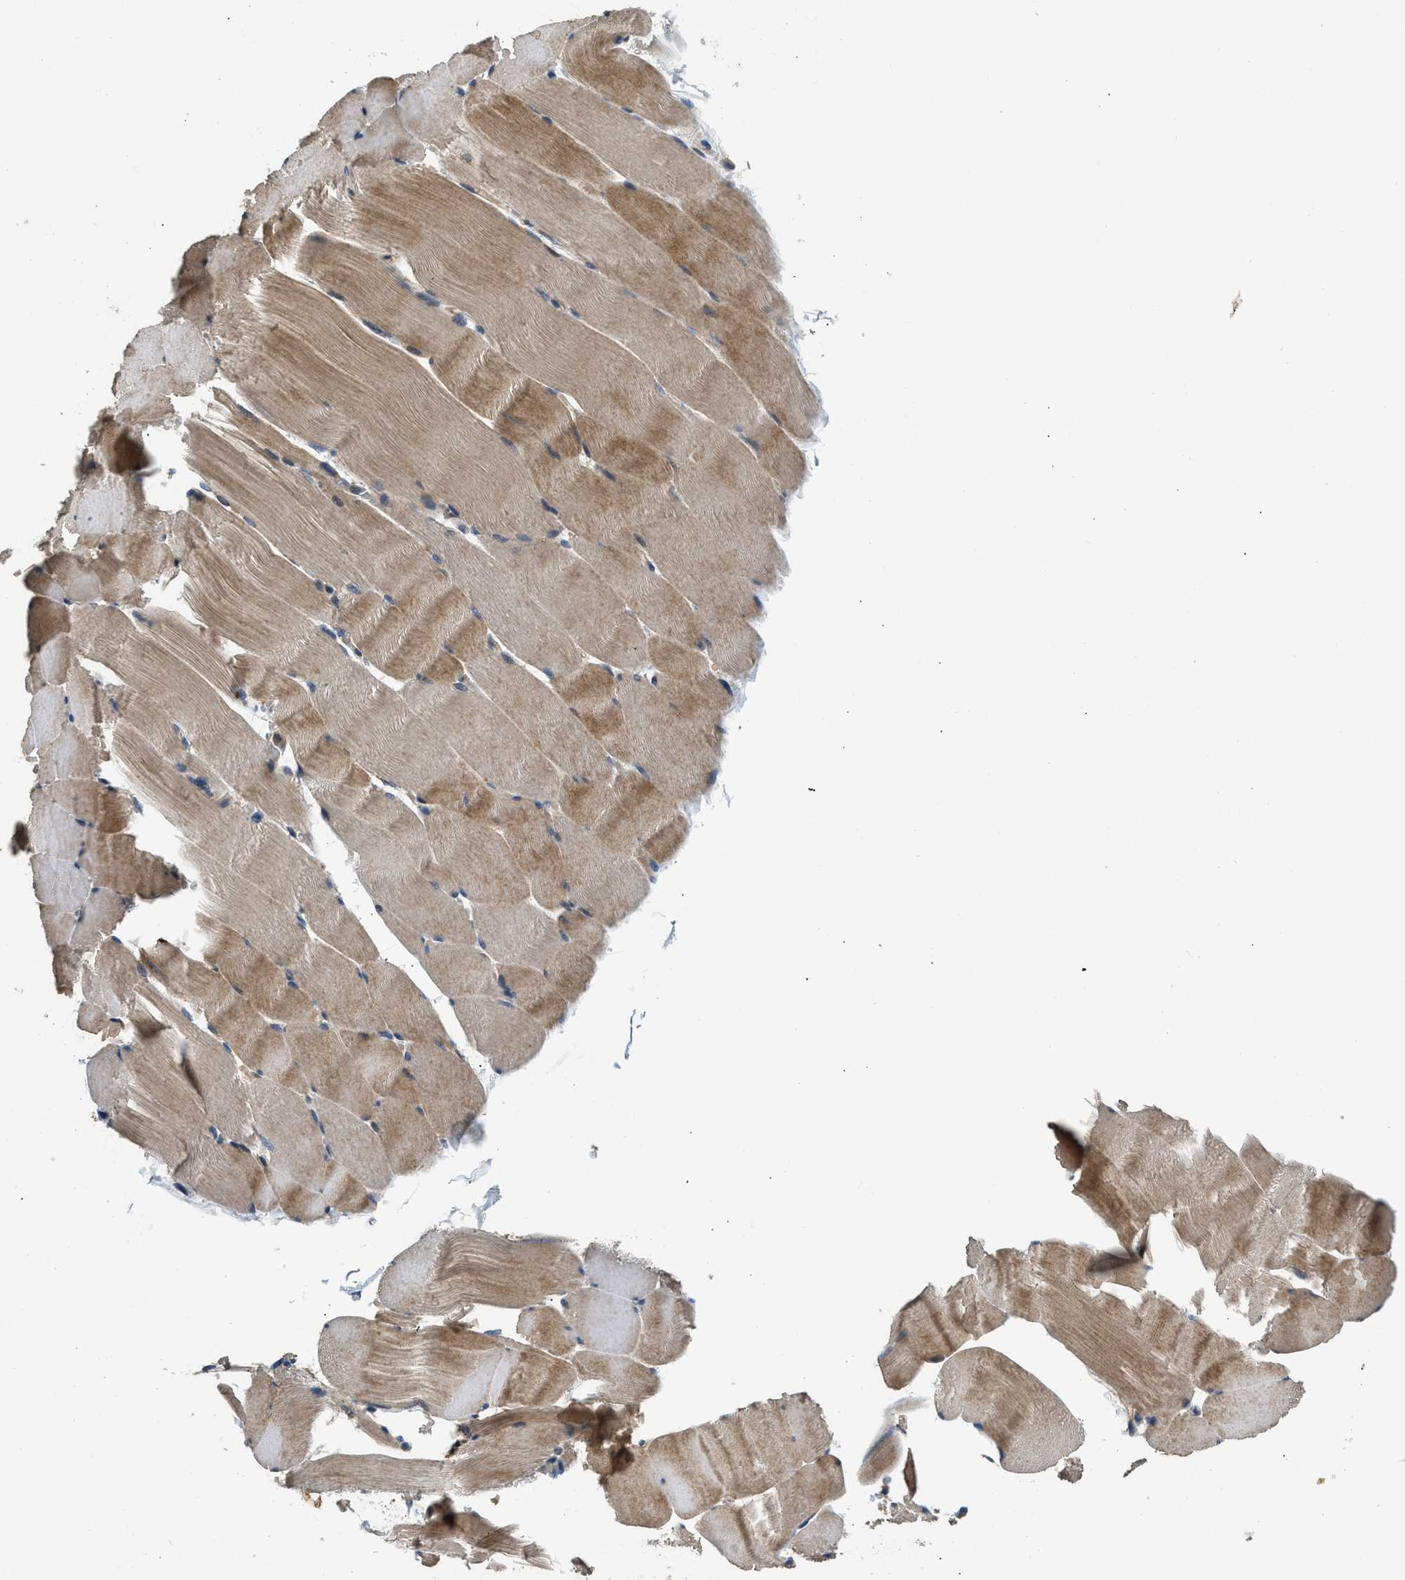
{"staining": {"intensity": "moderate", "quantity": "25%-75%", "location": "cytoplasmic/membranous"}, "tissue": "skeletal muscle", "cell_type": "Myocytes", "image_type": "normal", "snomed": [{"axis": "morphology", "description": "Normal tissue, NOS"}, {"axis": "topography", "description": "Skeletal muscle"}], "caption": "Immunohistochemistry (IHC) staining of benign skeletal muscle, which shows medium levels of moderate cytoplasmic/membranous staining in about 25%-75% of myocytes indicating moderate cytoplasmic/membranous protein expression. The staining was performed using DAB (3,3'-diaminobenzidine) (brown) for protein detection and nuclei were counterstained in hematoxylin (blue).", "gene": "IL3RA", "patient": {"sex": "male", "age": 62}}